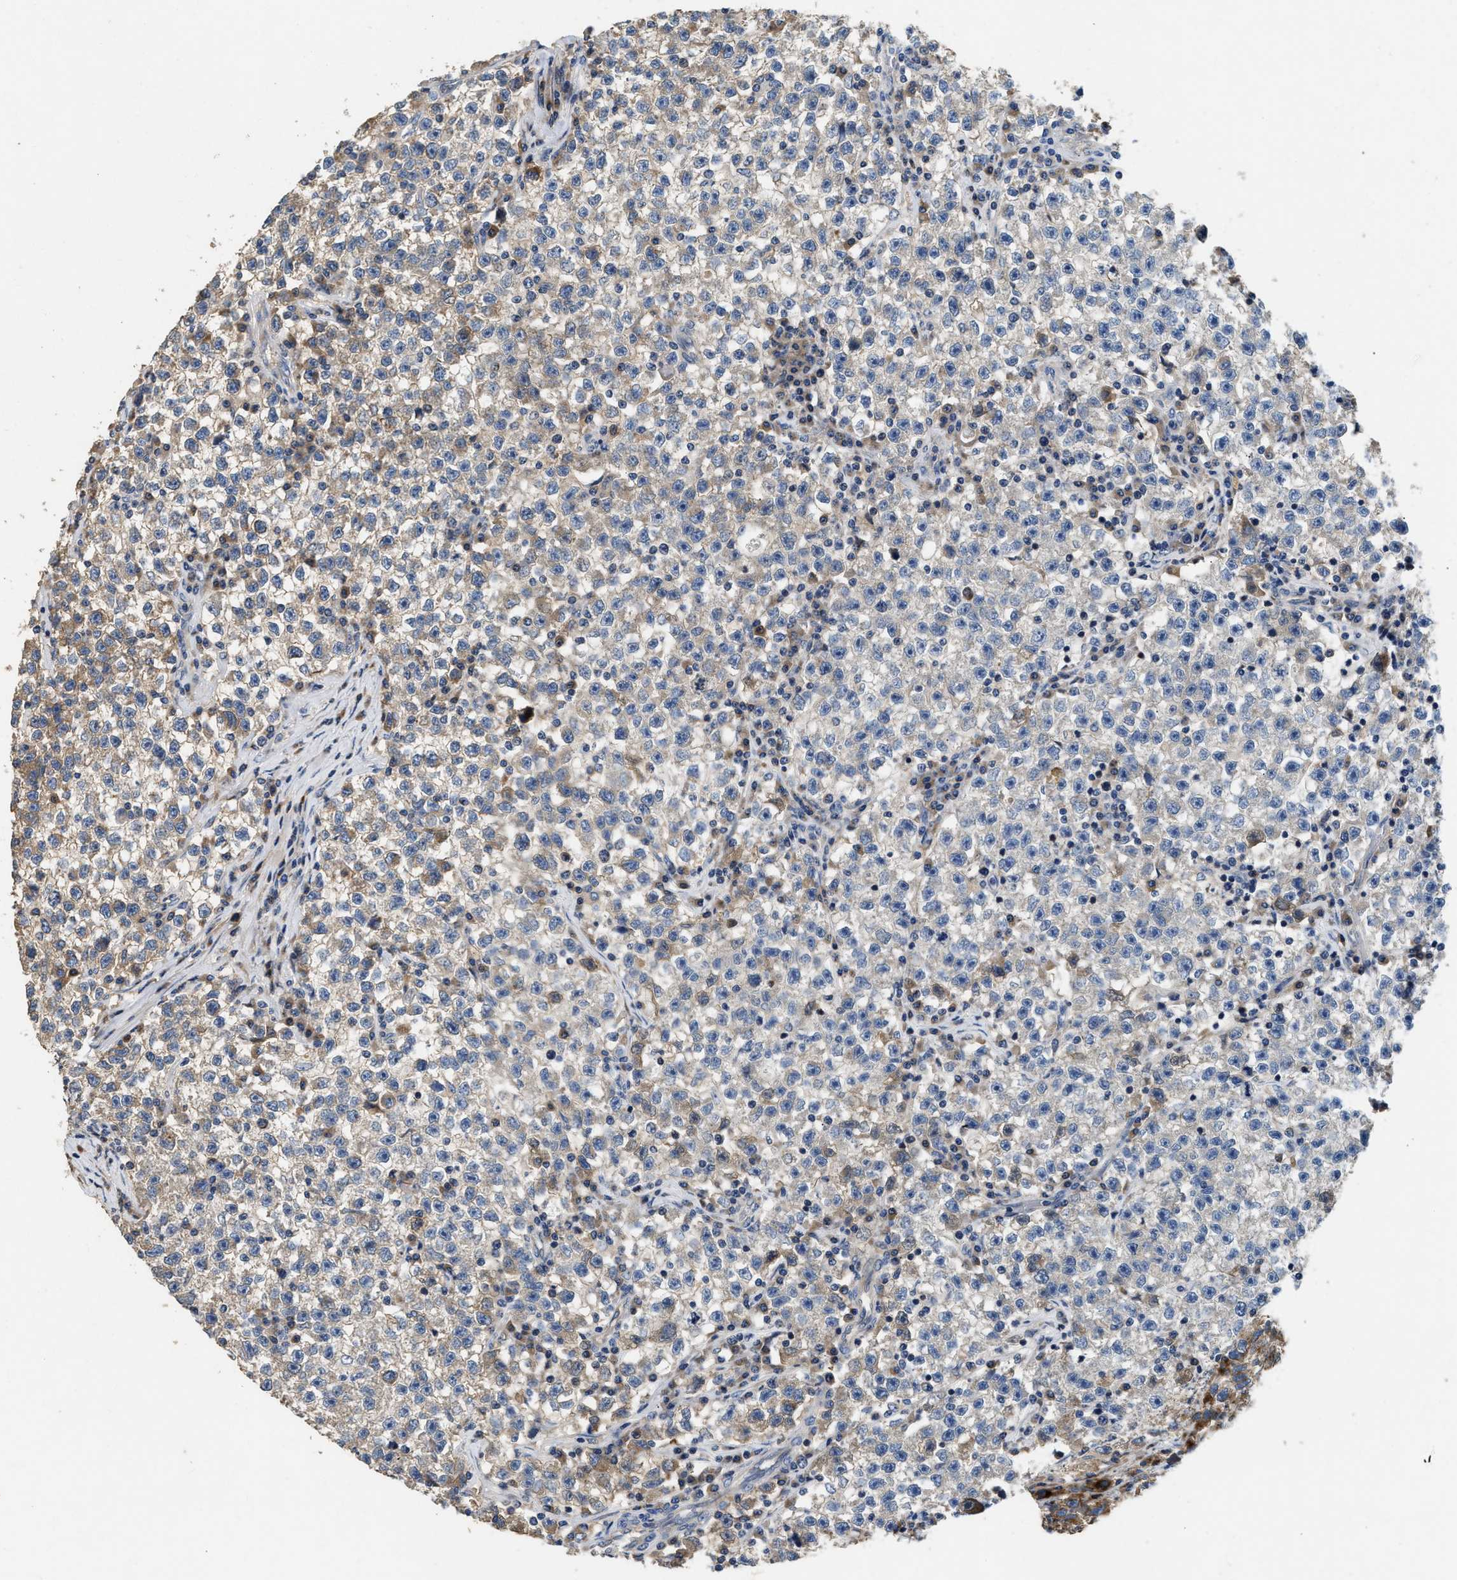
{"staining": {"intensity": "weak", "quantity": "<25%", "location": "cytoplasmic/membranous"}, "tissue": "testis cancer", "cell_type": "Tumor cells", "image_type": "cancer", "snomed": [{"axis": "morphology", "description": "Seminoma, NOS"}, {"axis": "topography", "description": "Testis"}], "caption": "An immunohistochemistry histopathology image of testis seminoma is shown. There is no staining in tumor cells of testis seminoma.", "gene": "IL17RC", "patient": {"sex": "male", "age": 22}}